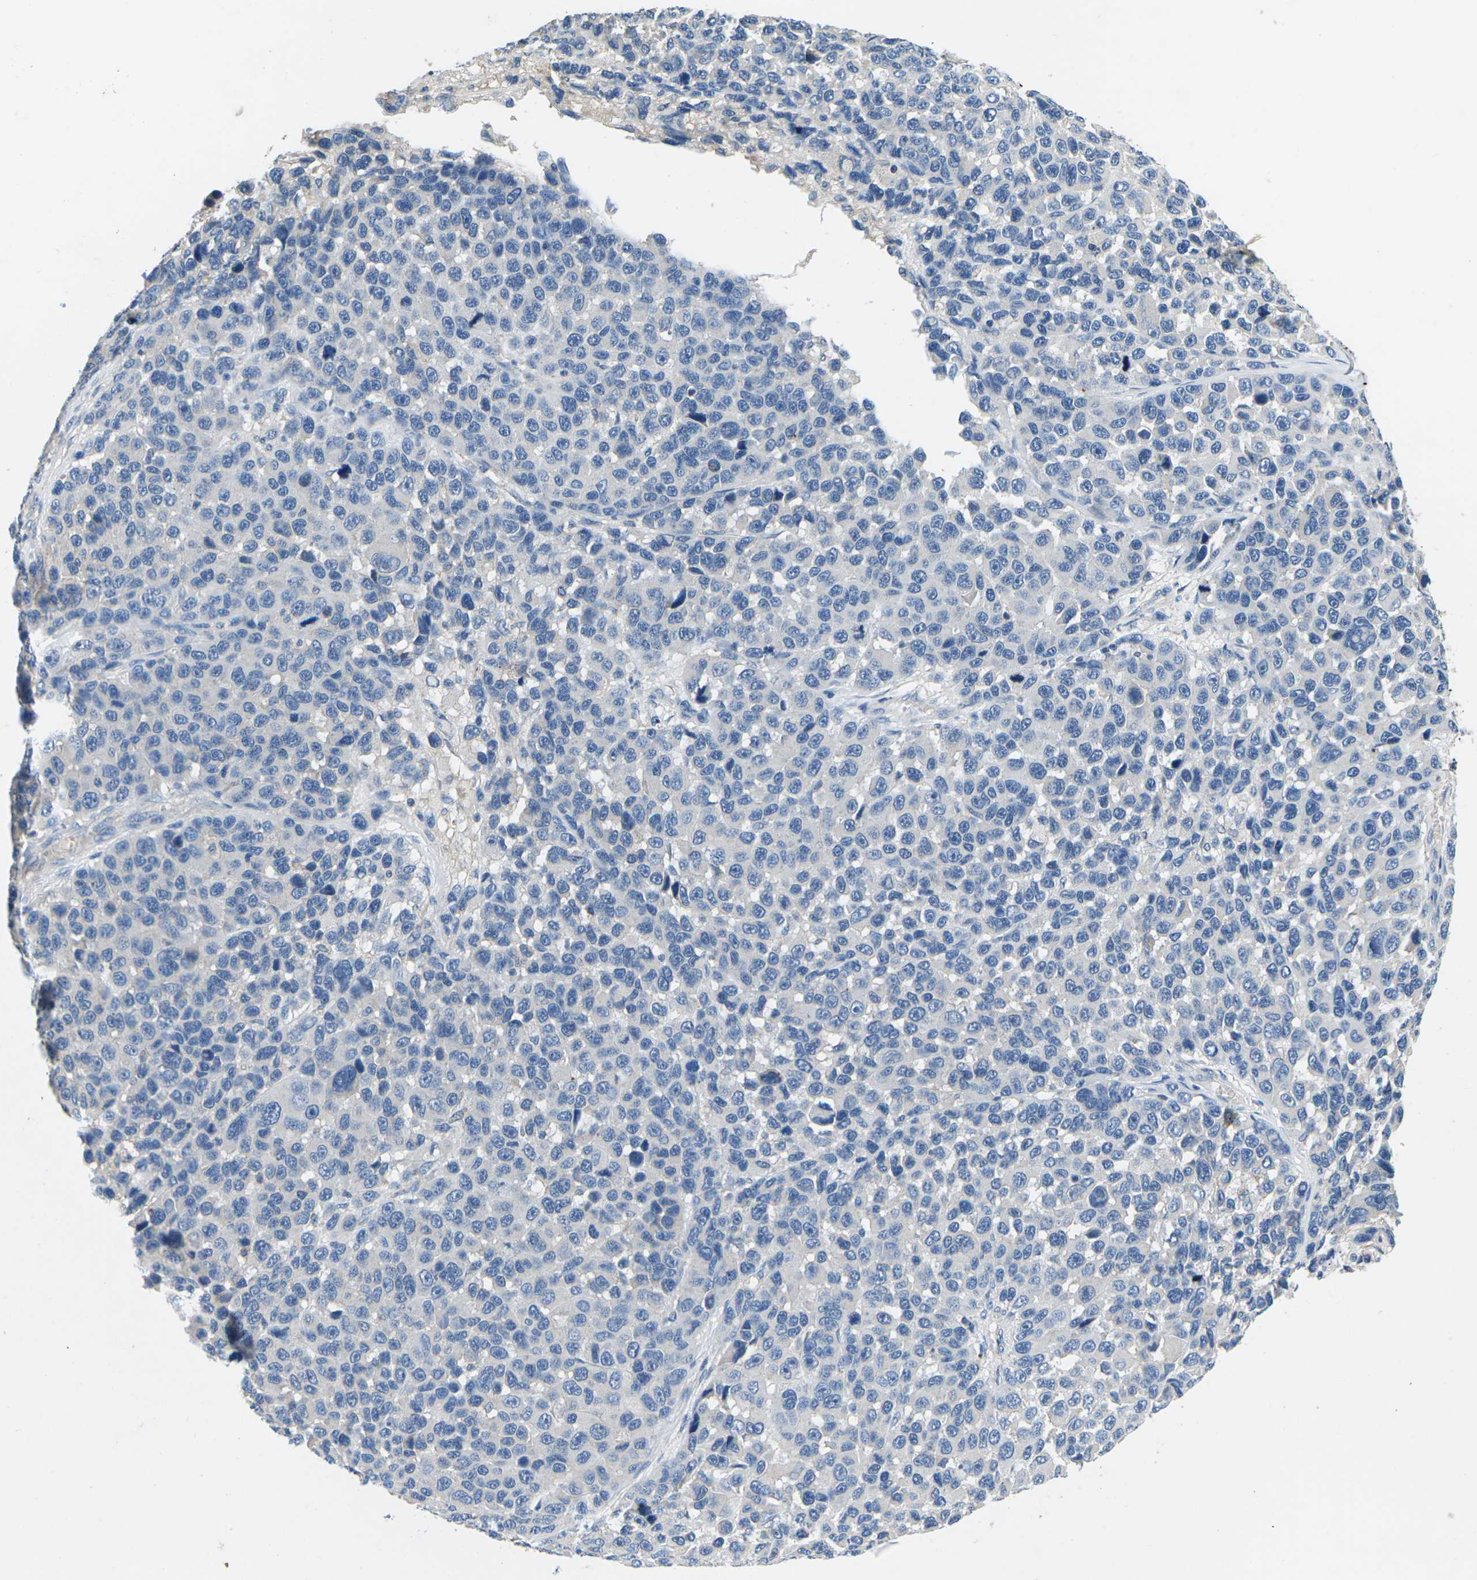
{"staining": {"intensity": "negative", "quantity": "none", "location": "none"}, "tissue": "melanoma", "cell_type": "Tumor cells", "image_type": "cancer", "snomed": [{"axis": "morphology", "description": "Malignant melanoma, NOS"}, {"axis": "topography", "description": "Skin"}], "caption": "Immunohistochemistry of human melanoma reveals no staining in tumor cells. Brightfield microscopy of IHC stained with DAB (3,3'-diaminobenzidine) (brown) and hematoxylin (blue), captured at high magnification.", "gene": "PDCD6IP", "patient": {"sex": "male", "age": 53}}